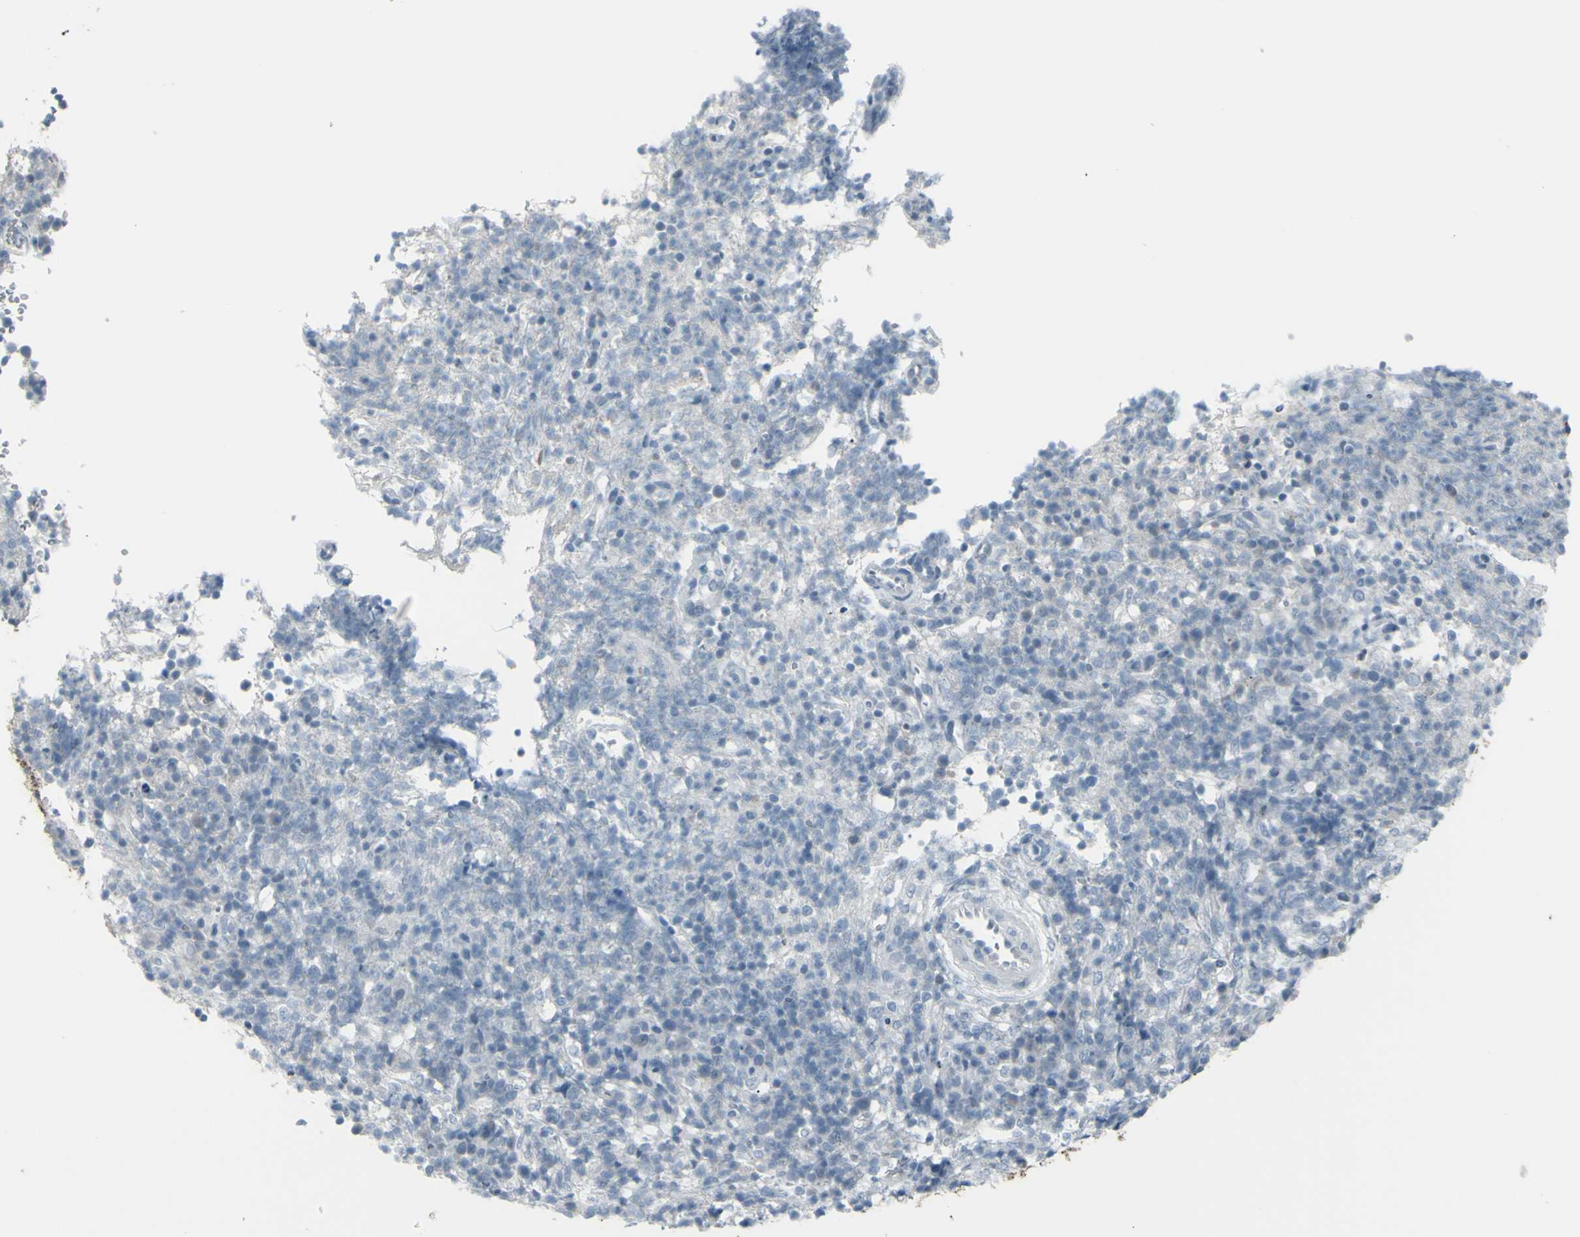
{"staining": {"intensity": "negative", "quantity": "none", "location": "none"}, "tissue": "lymphoma", "cell_type": "Tumor cells", "image_type": "cancer", "snomed": [{"axis": "morphology", "description": "Malignant lymphoma, non-Hodgkin's type, High grade"}, {"axis": "topography", "description": "Lymph node"}], "caption": "IHC histopathology image of neoplastic tissue: human malignant lymphoma, non-Hodgkin's type (high-grade) stained with DAB (3,3'-diaminobenzidine) demonstrates no significant protein expression in tumor cells. The staining was performed using DAB to visualize the protein expression in brown, while the nuclei were stained in blue with hematoxylin (Magnification: 20x).", "gene": "RAB3A", "patient": {"sex": "female", "age": 76}}